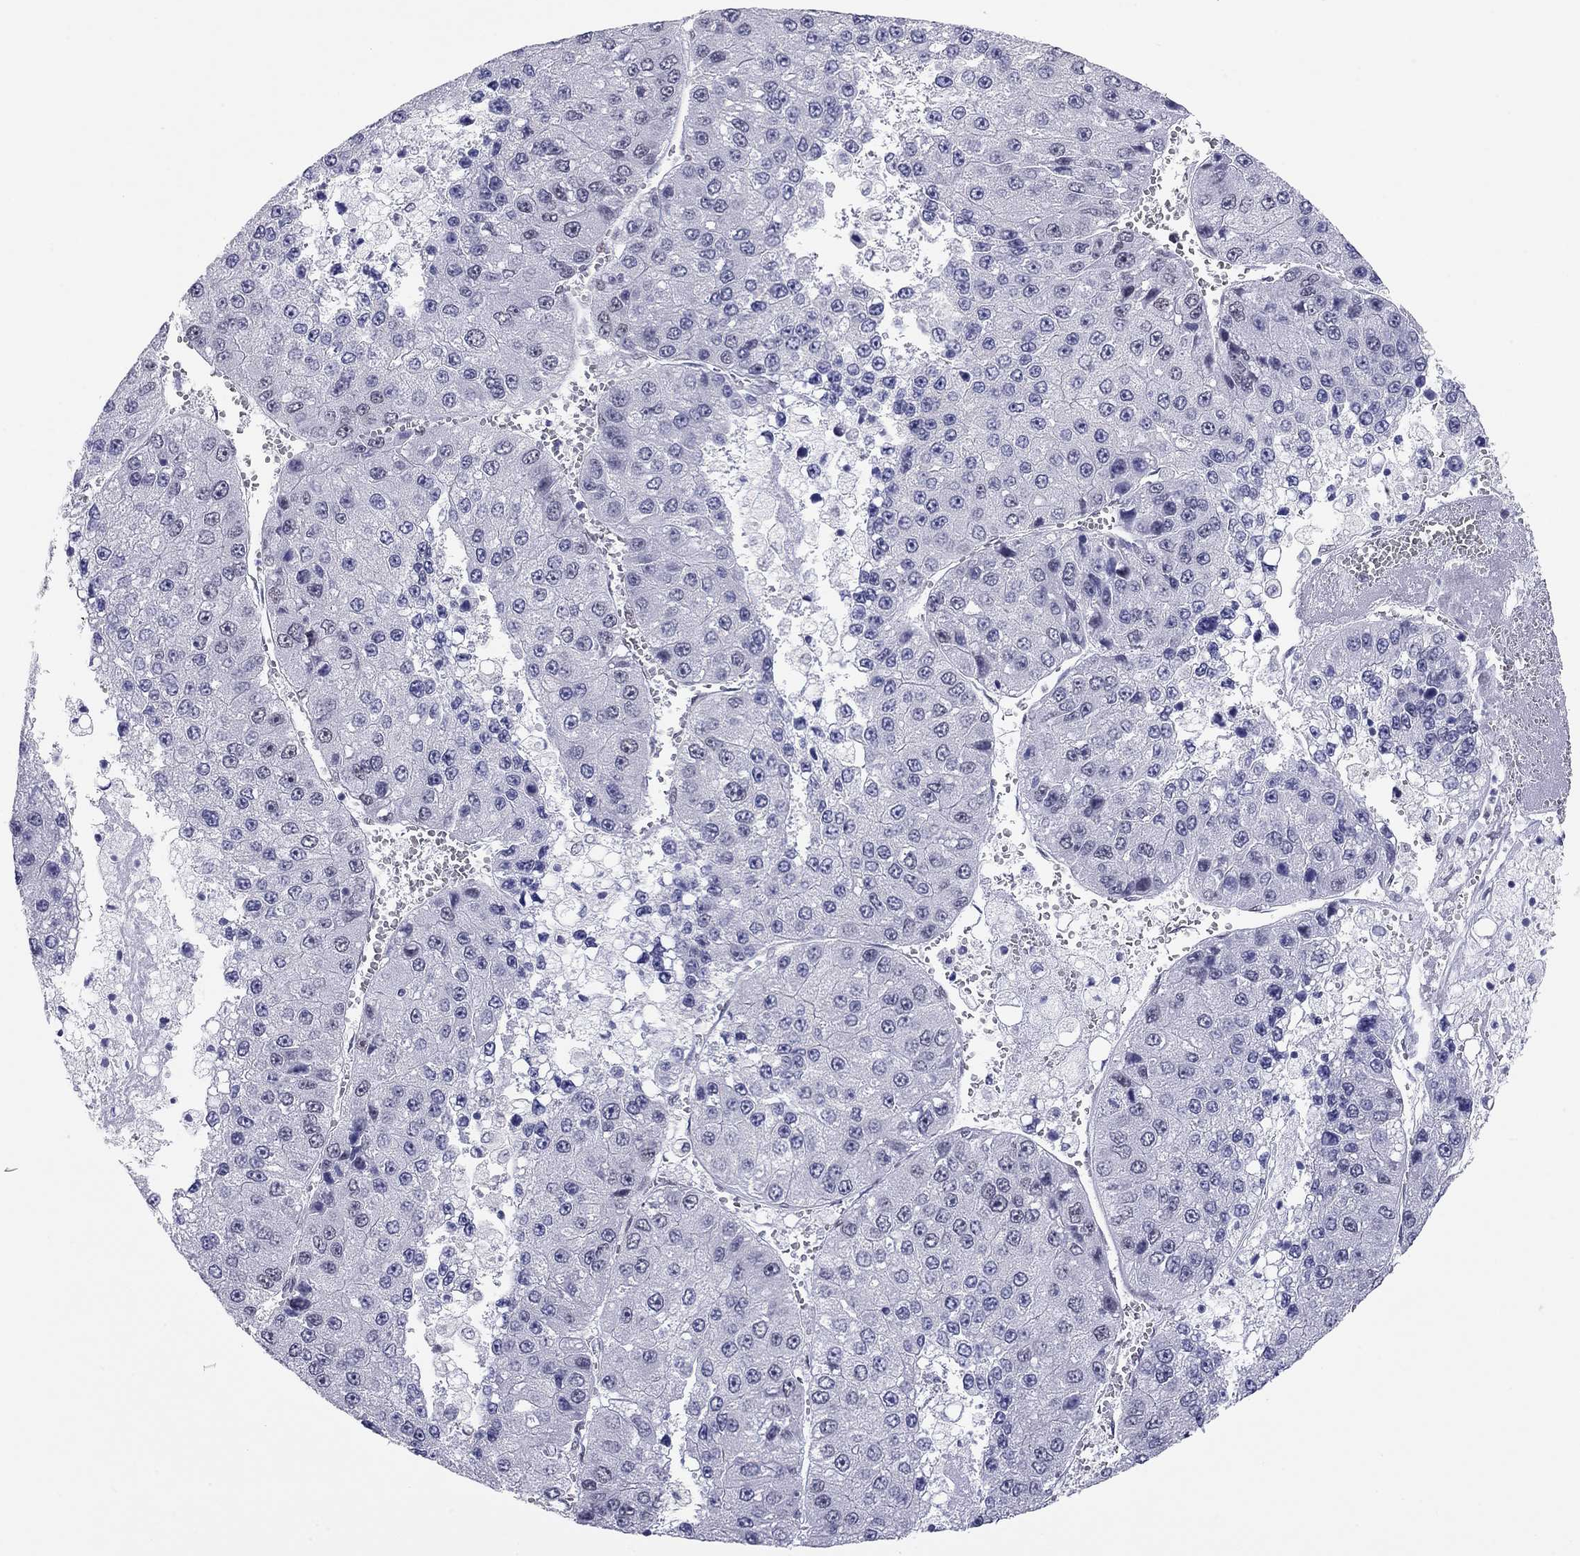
{"staining": {"intensity": "negative", "quantity": "none", "location": "none"}, "tissue": "liver cancer", "cell_type": "Tumor cells", "image_type": "cancer", "snomed": [{"axis": "morphology", "description": "Carcinoma, Hepatocellular, NOS"}, {"axis": "topography", "description": "Liver"}], "caption": "IHC of liver cancer (hepatocellular carcinoma) shows no positivity in tumor cells.", "gene": "DOT1L", "patient": {"sex": "female", "age": 73}}